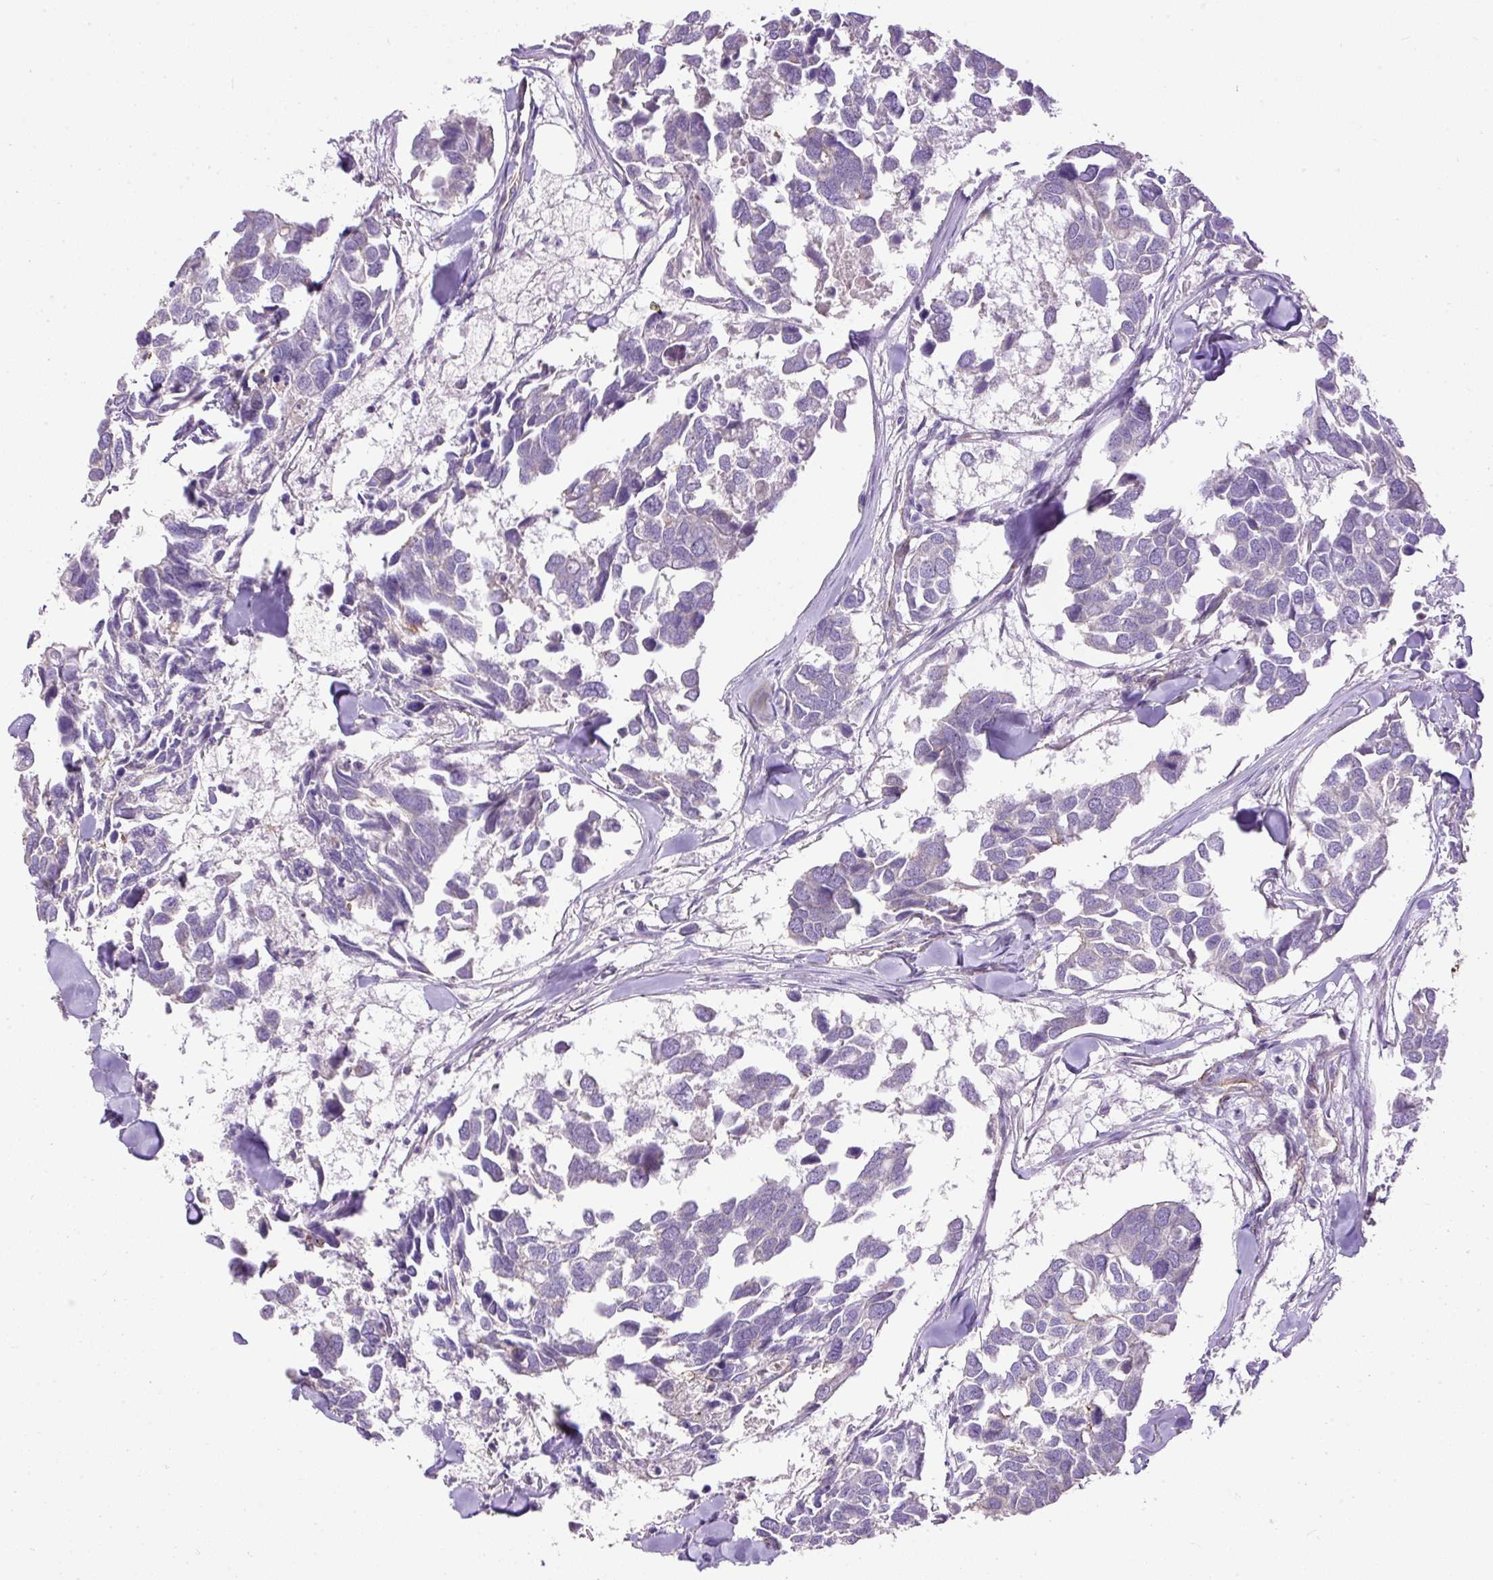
{"staining": {"intensity": "negative", "quantity": "none", "location": "none"}, "tissue": "breast cancer", "cell_type": "Tumor cells", "image_type": "cancer", "snomed": [{"axis": "morphology", "description": "Duct carcinoma"}, {"axis": "topography", "description": "Breast"}], "caption": "Breast cancer (invasive ductal carcinoma) was stained to show a protein in brown. There is no significant expression in tumor cells.", "gene": "MAGEB16", "patient": {"sex": "female", "age": 83}}